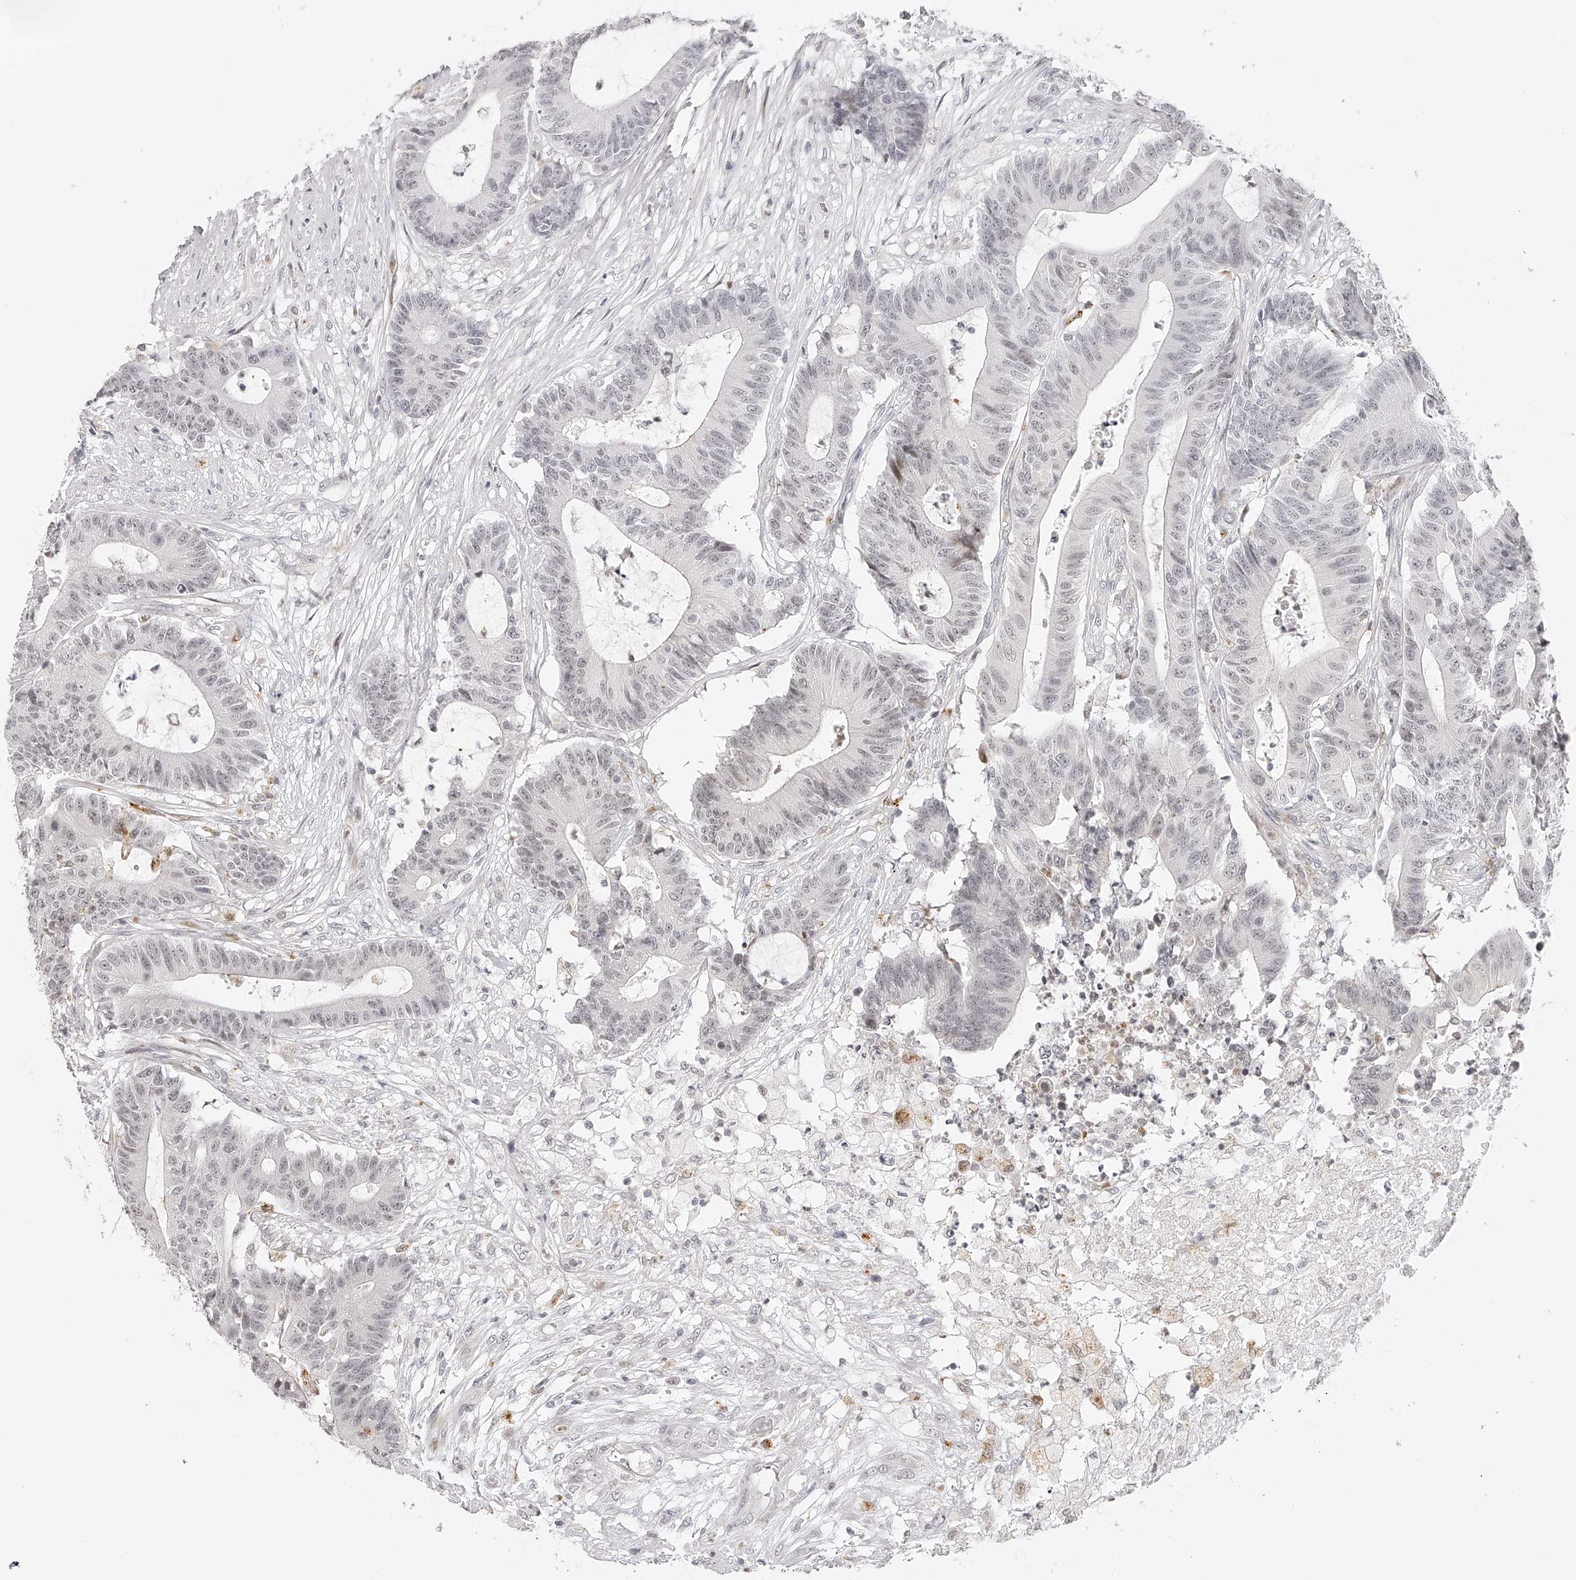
{"staining": {"intensity": "weak", "quantity": "<25%", "location": "nuclear"}, "tissue": "colorectal cancer", "cell_type": "Tumor cells", "image_type": "cancer", "snomed": [{"axis": "morphology", "description": "Adenocarcinoma, NOS"}, {"axis": "topography", "description": "Colon"}], "caption": "DAB immunohistochemical staining of colorectal adenocarcinoma demonstrates no significant expression in tumor cells.", "gene": "PLEKHG1", "patient": {"sex": "female", "age": 84}}